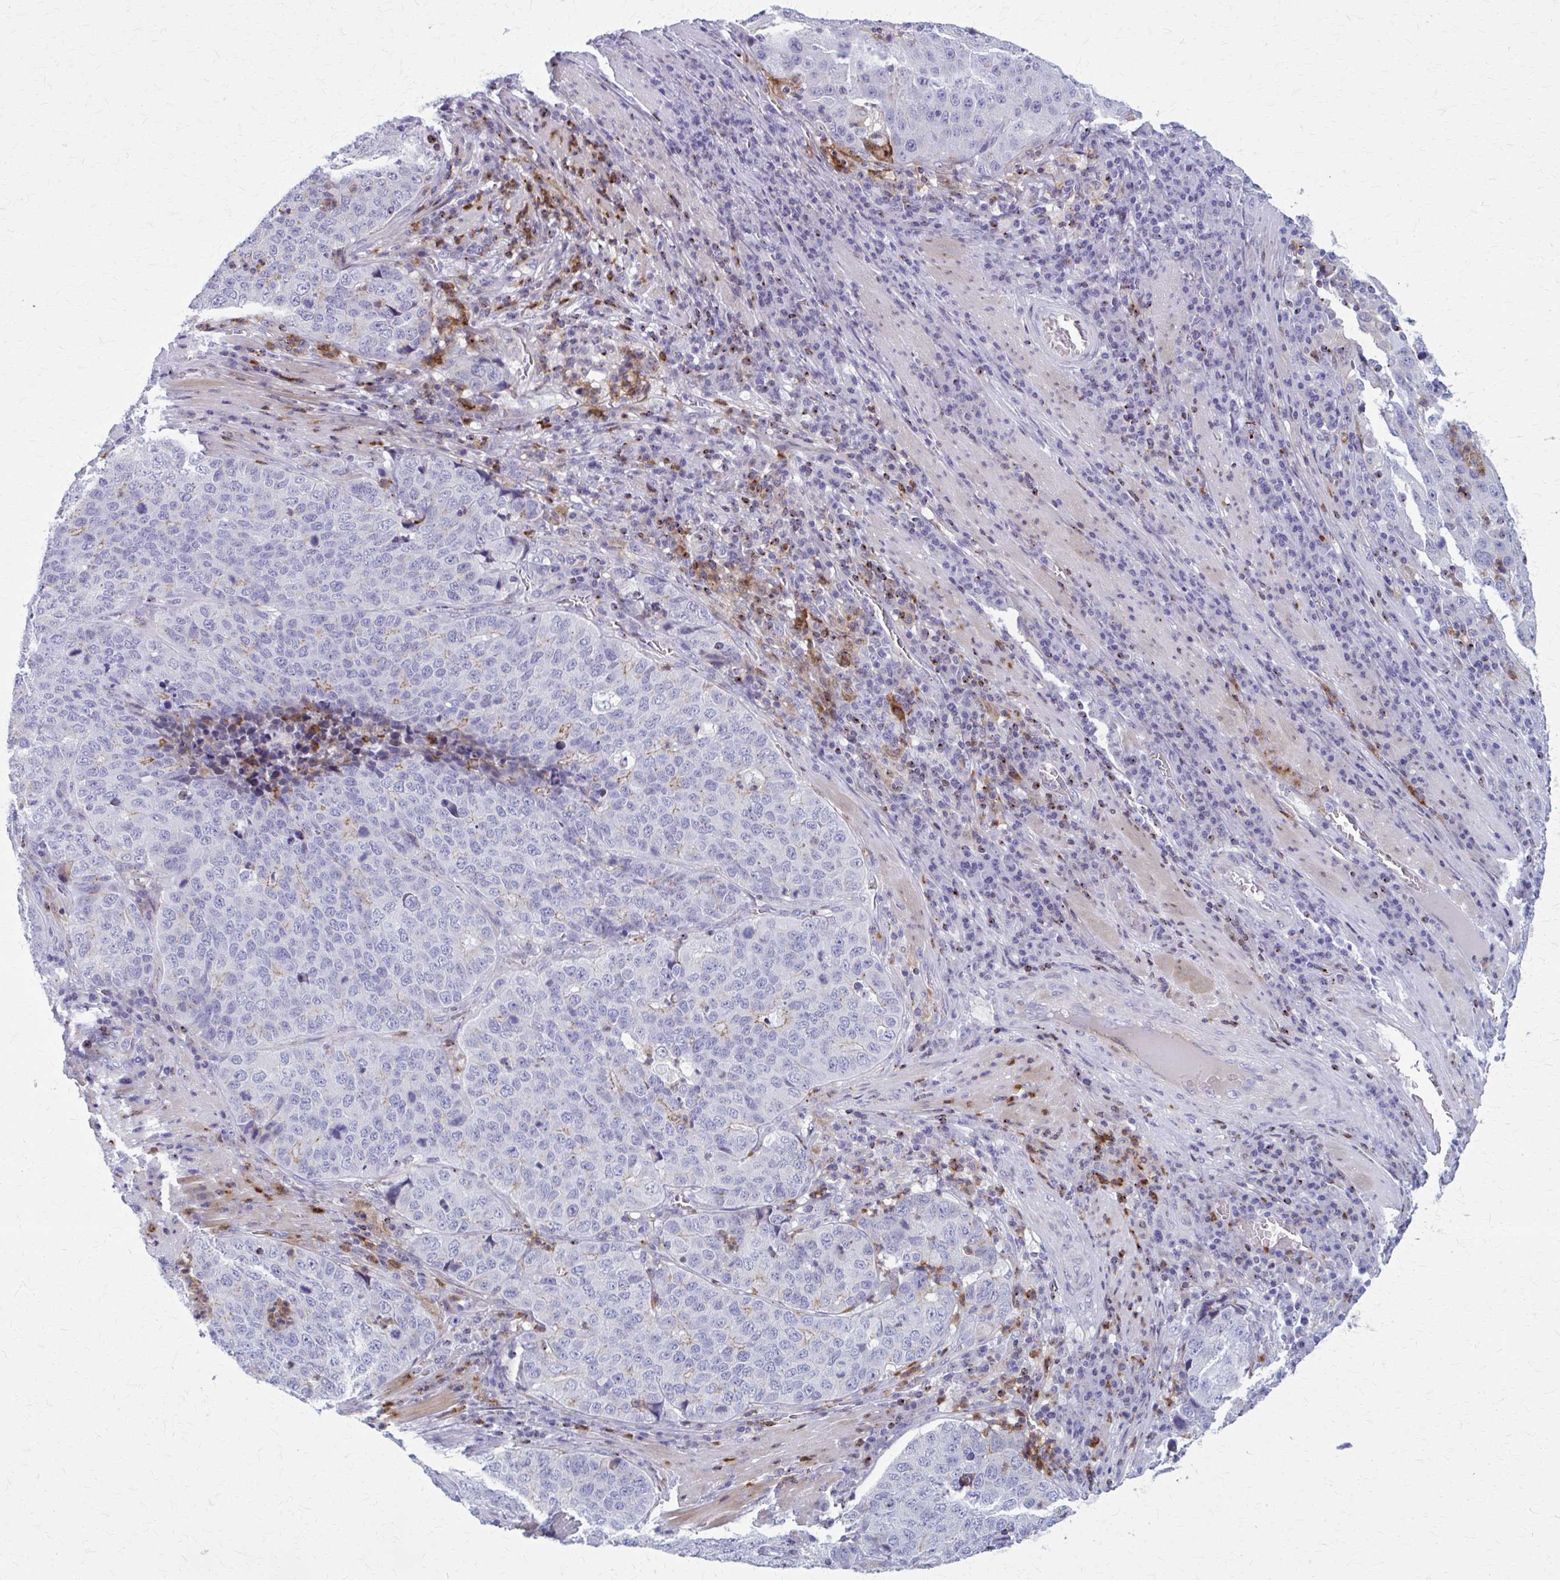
{"staining": {"intensity": "negative", "quantity": "none", "location": "none"}, "tissue": "stomach cancer", "cell_type": "Tumor cells", "image_type": "cancer", "snomed": [{"axis": "morphology", "description": "Adenocarcinoma, NOS"}, {"axis": "topography", "description": "Stomach"}], "caption": "Stomach adenocarcinoma was stained to show a protein in brown. There is no significant staining in tumor cells.", "gene": "PEDS1", "patient": {"sex": "male", "age": 71}}